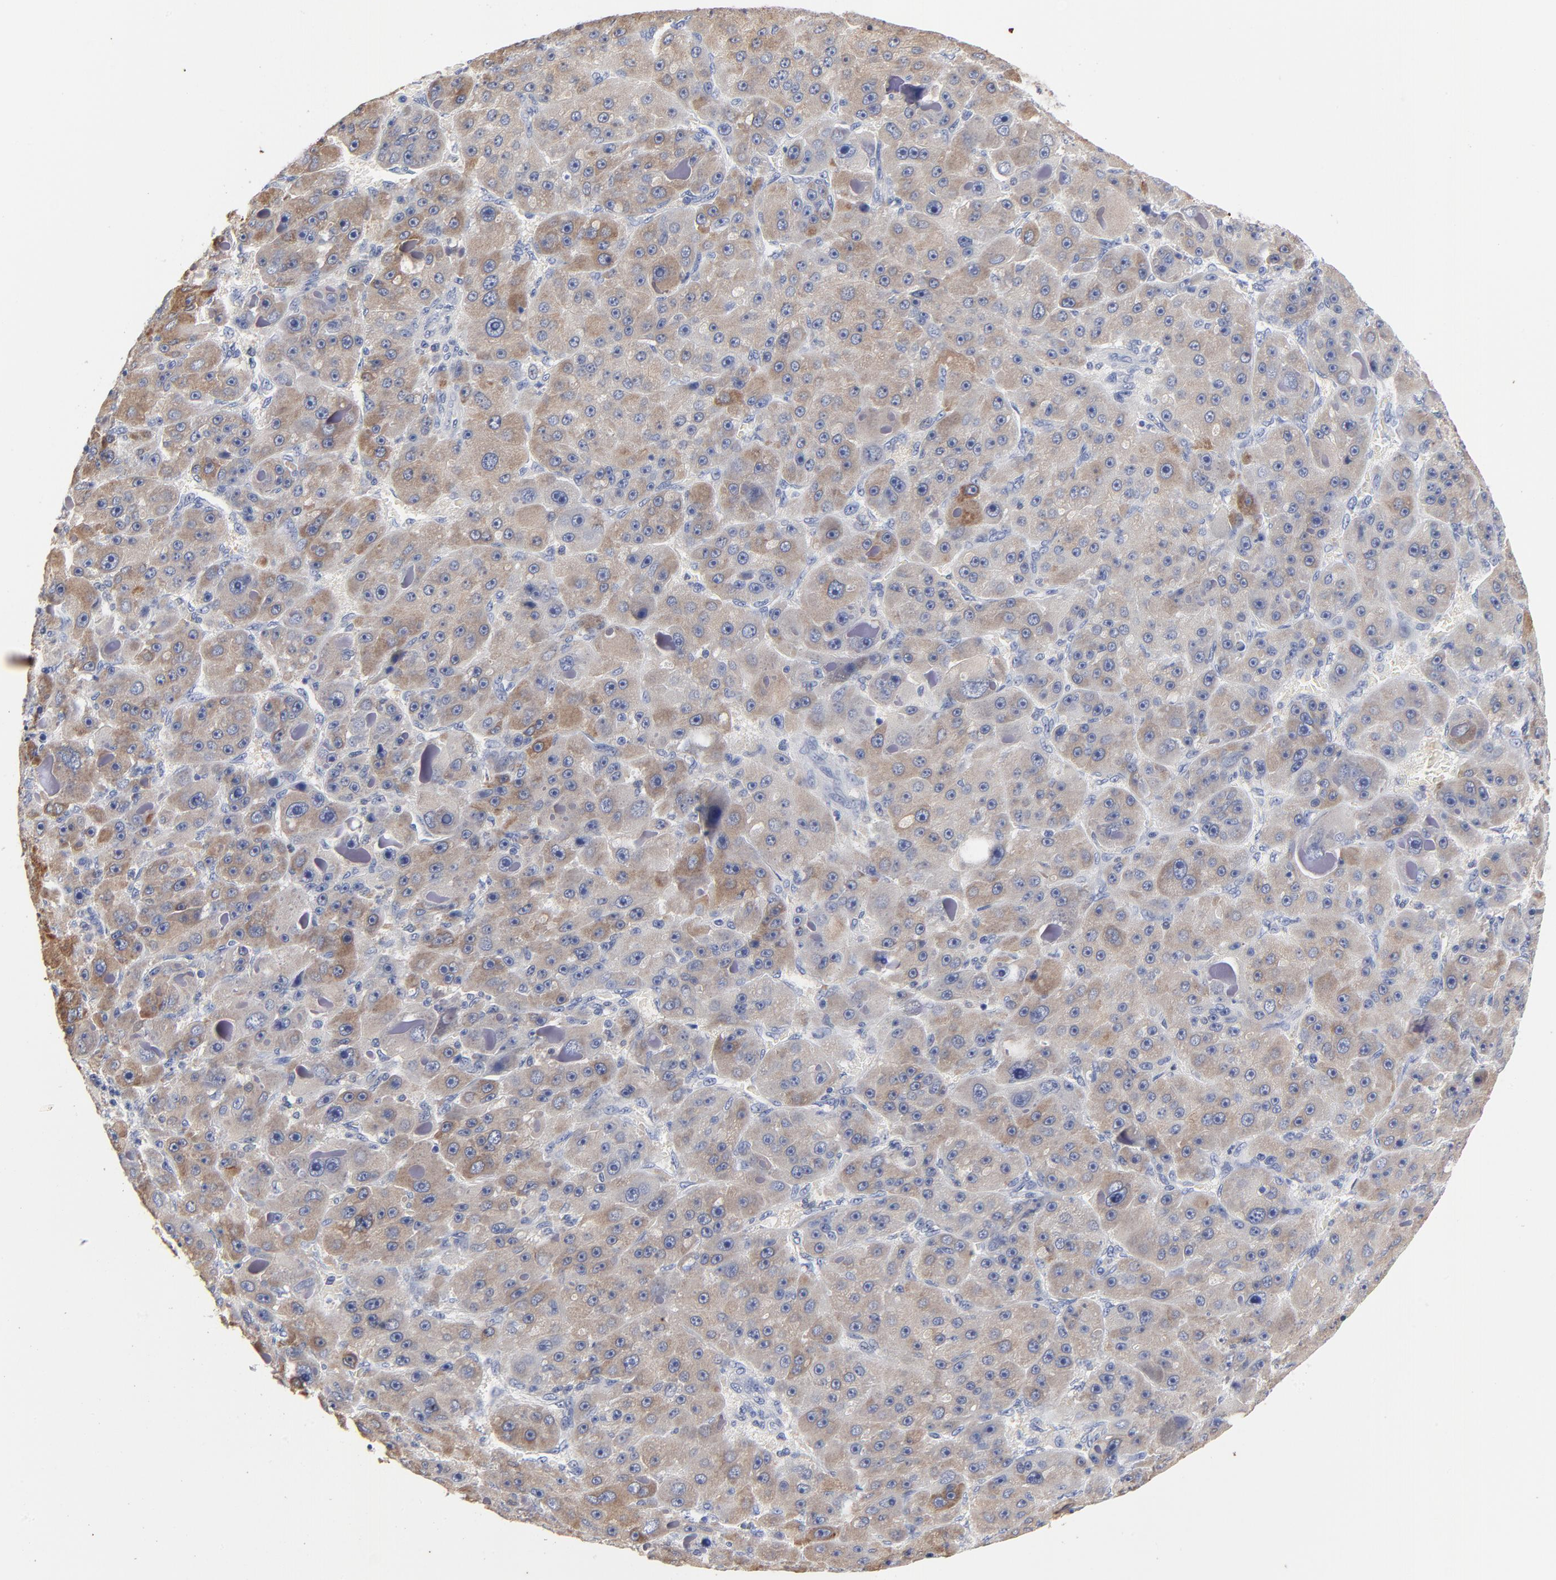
{"staining": {"intensity": "moderate", "quantity": ">75%", "location": "cytoplasmic/membranous"}, "tissue": "liver cancer", "cell_type": "Tumor cells", "image_type": "cancer", "snomed": [{"axis": "morphology", "description": "Carcinoma, Hepatocellular, NOS"}, {"axis": "topography", "description": "Liver"}], "caption": "IHC of liver cancer (hepatocellular carcinoma) shows medium levels of moderate cytoplasmic/membranous staining in approximately >75% of tumor cells.", "gene": "AADAC", "patient": {"sex": "male", "age": 76}}